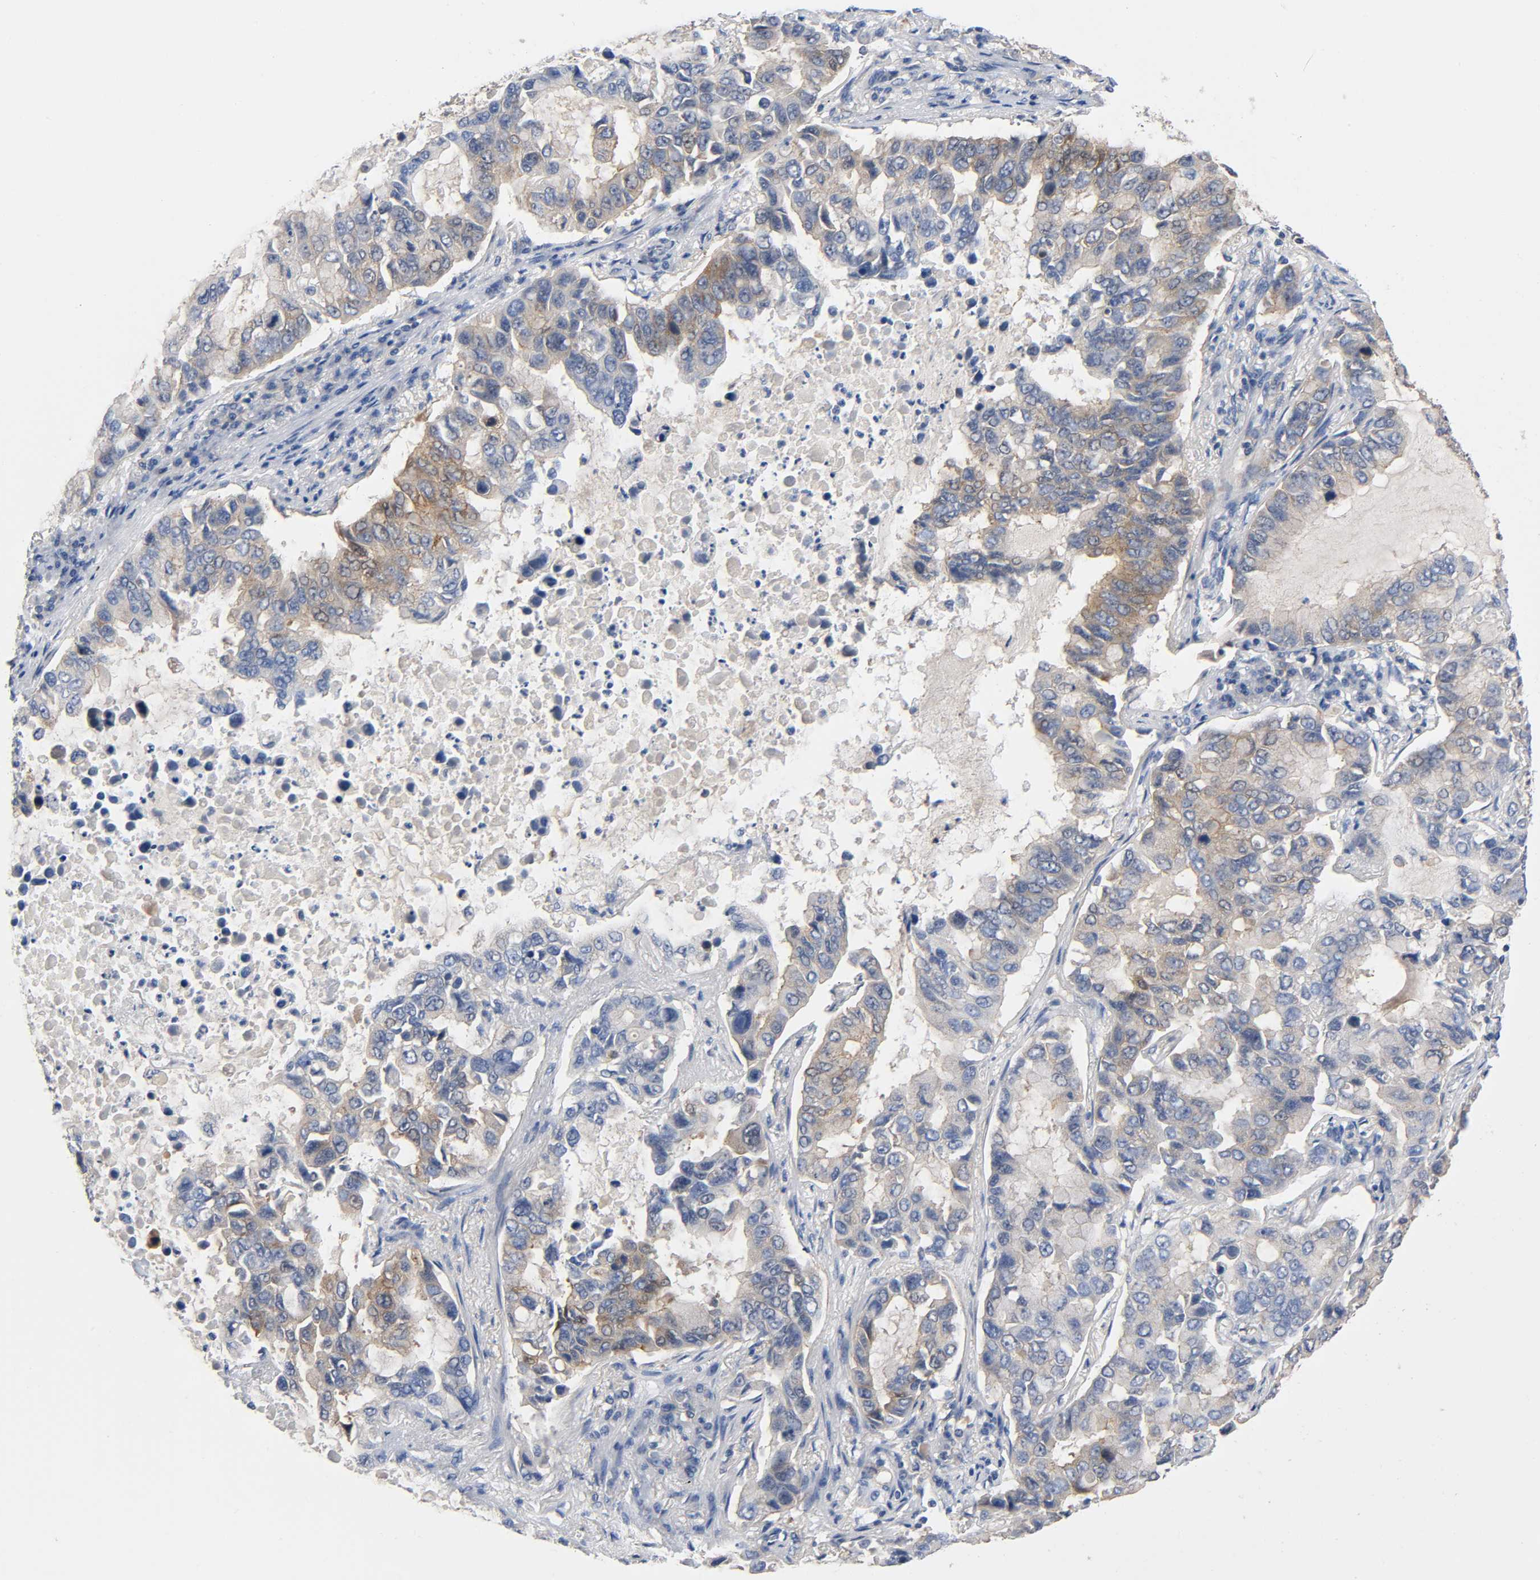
{"staining": {"intensity": "moderate", "quantity": ">75%", "location": "cytoplasmic/membranous"}, "tissue": "lung cancer", "cell_type": "Tumor cells", "image_type": "cancer", "snomed": [{"axis": "morphology", "description": "Adenocarcinoma, NOS"}, {"axis": "topography", "description": "Lung"}], "caption": "IHC (DAB) staining of human lung adenocarcinoma reveals moderate cytoplasmic/membranous protein staining in about >75% of tumor cells.", "gene": "PRKAB1", "patient": {"sex": "male", "age": 64}}